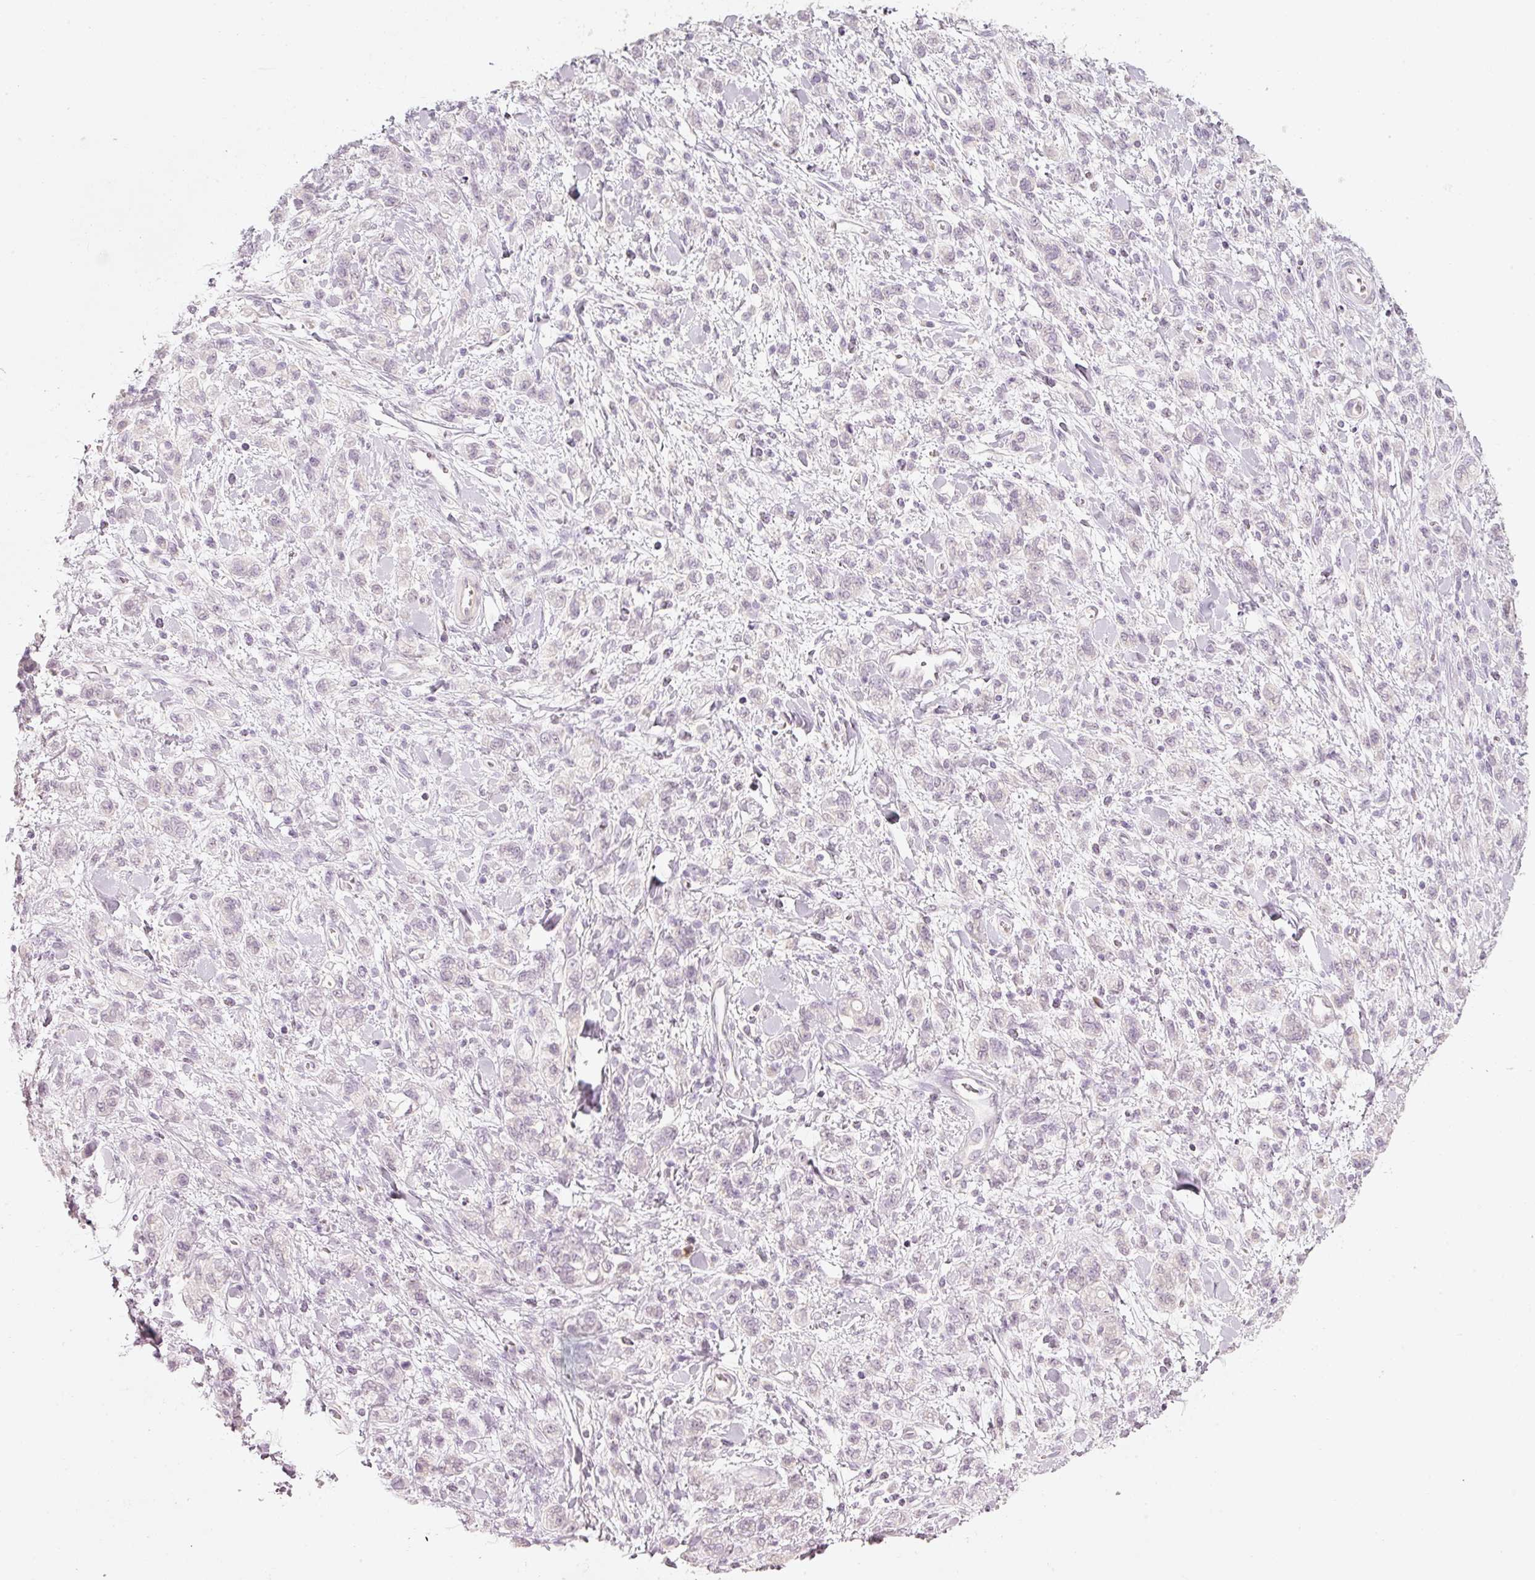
{"staining": {"intensity": "negative", "quantity": "none", "location": "none"}, "tissue": "stomach cancer", "cell_type": "Tumor cells", "image_type": "cancer", "snomed": [{"axis": "morphology", "description": "Adenocarcinoma, NOS"}, {"axis": "topography", "description": "Stomach"}], "caption": "A histopathology image of stomach adenocarcinoma stained for a protein exhibits no brown staining in tumor cells.", "gene": "STEAP1", "patient": {"sex": "male", "age": 77}}